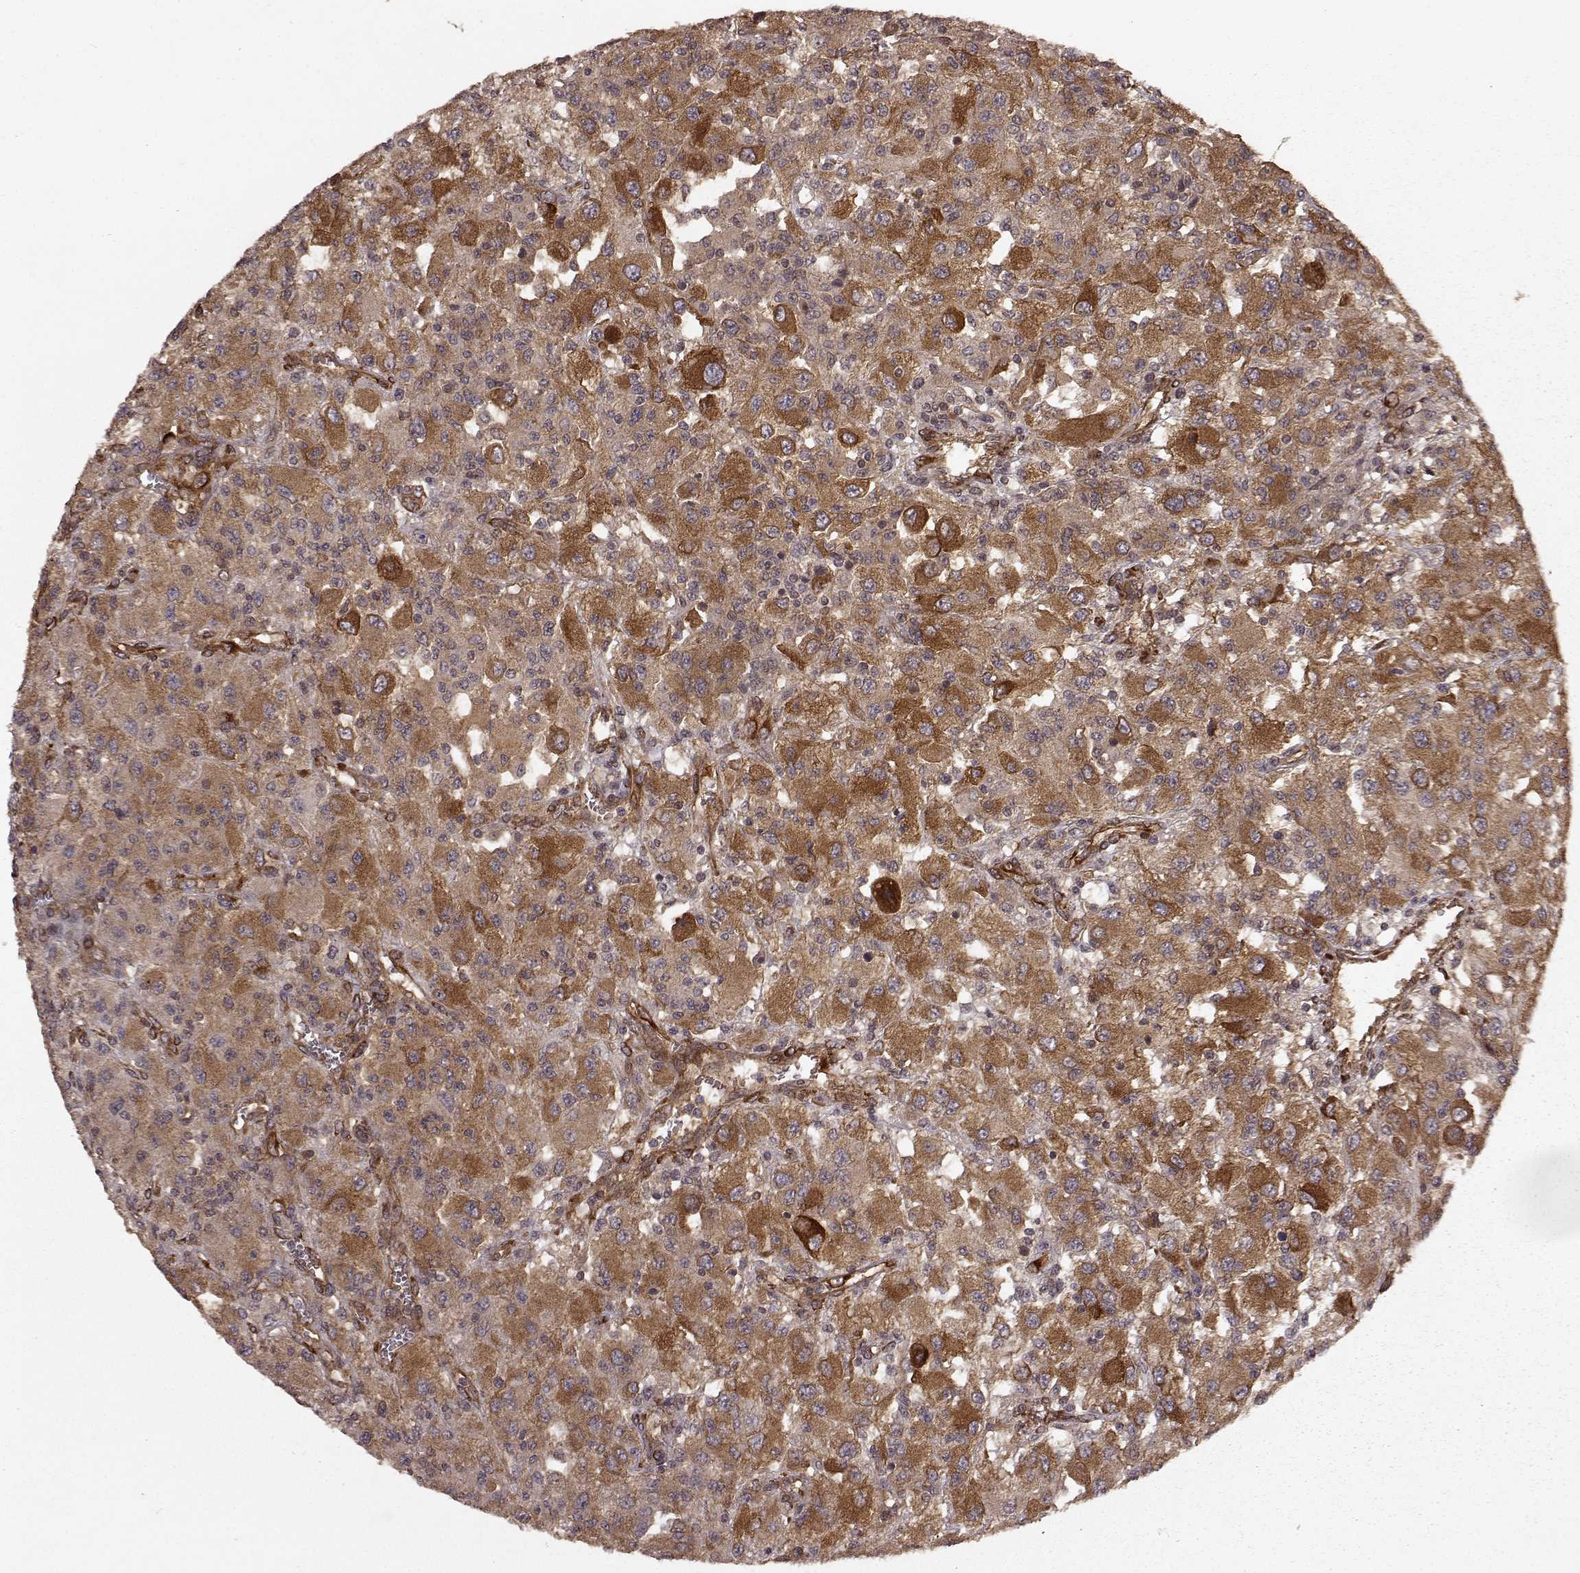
{"staining": {"intensity": "moderate", "quantity": "<25%", "location": "cytoplasmic/membranous"}, "tissue": "renal cancer", "cell_type": "Tumor cells", "image_type": "cancer", "snomed": [{"axis": "morphology", "description": "Adenocarcinoma, NOS"}, {"axis": "topography", "description": "Kidney"}], "caption": "Moderate cytoplasmic/membranous protein positivity is seen in about <25% of tumor cells in adenocarcinoma (renal). (DAB (3,3'-diaminobenzidine) IHC with brightfield microscopy, high magnification).", "gene": "FSTL1", "patient": {"sex": "female", "age": 67}}